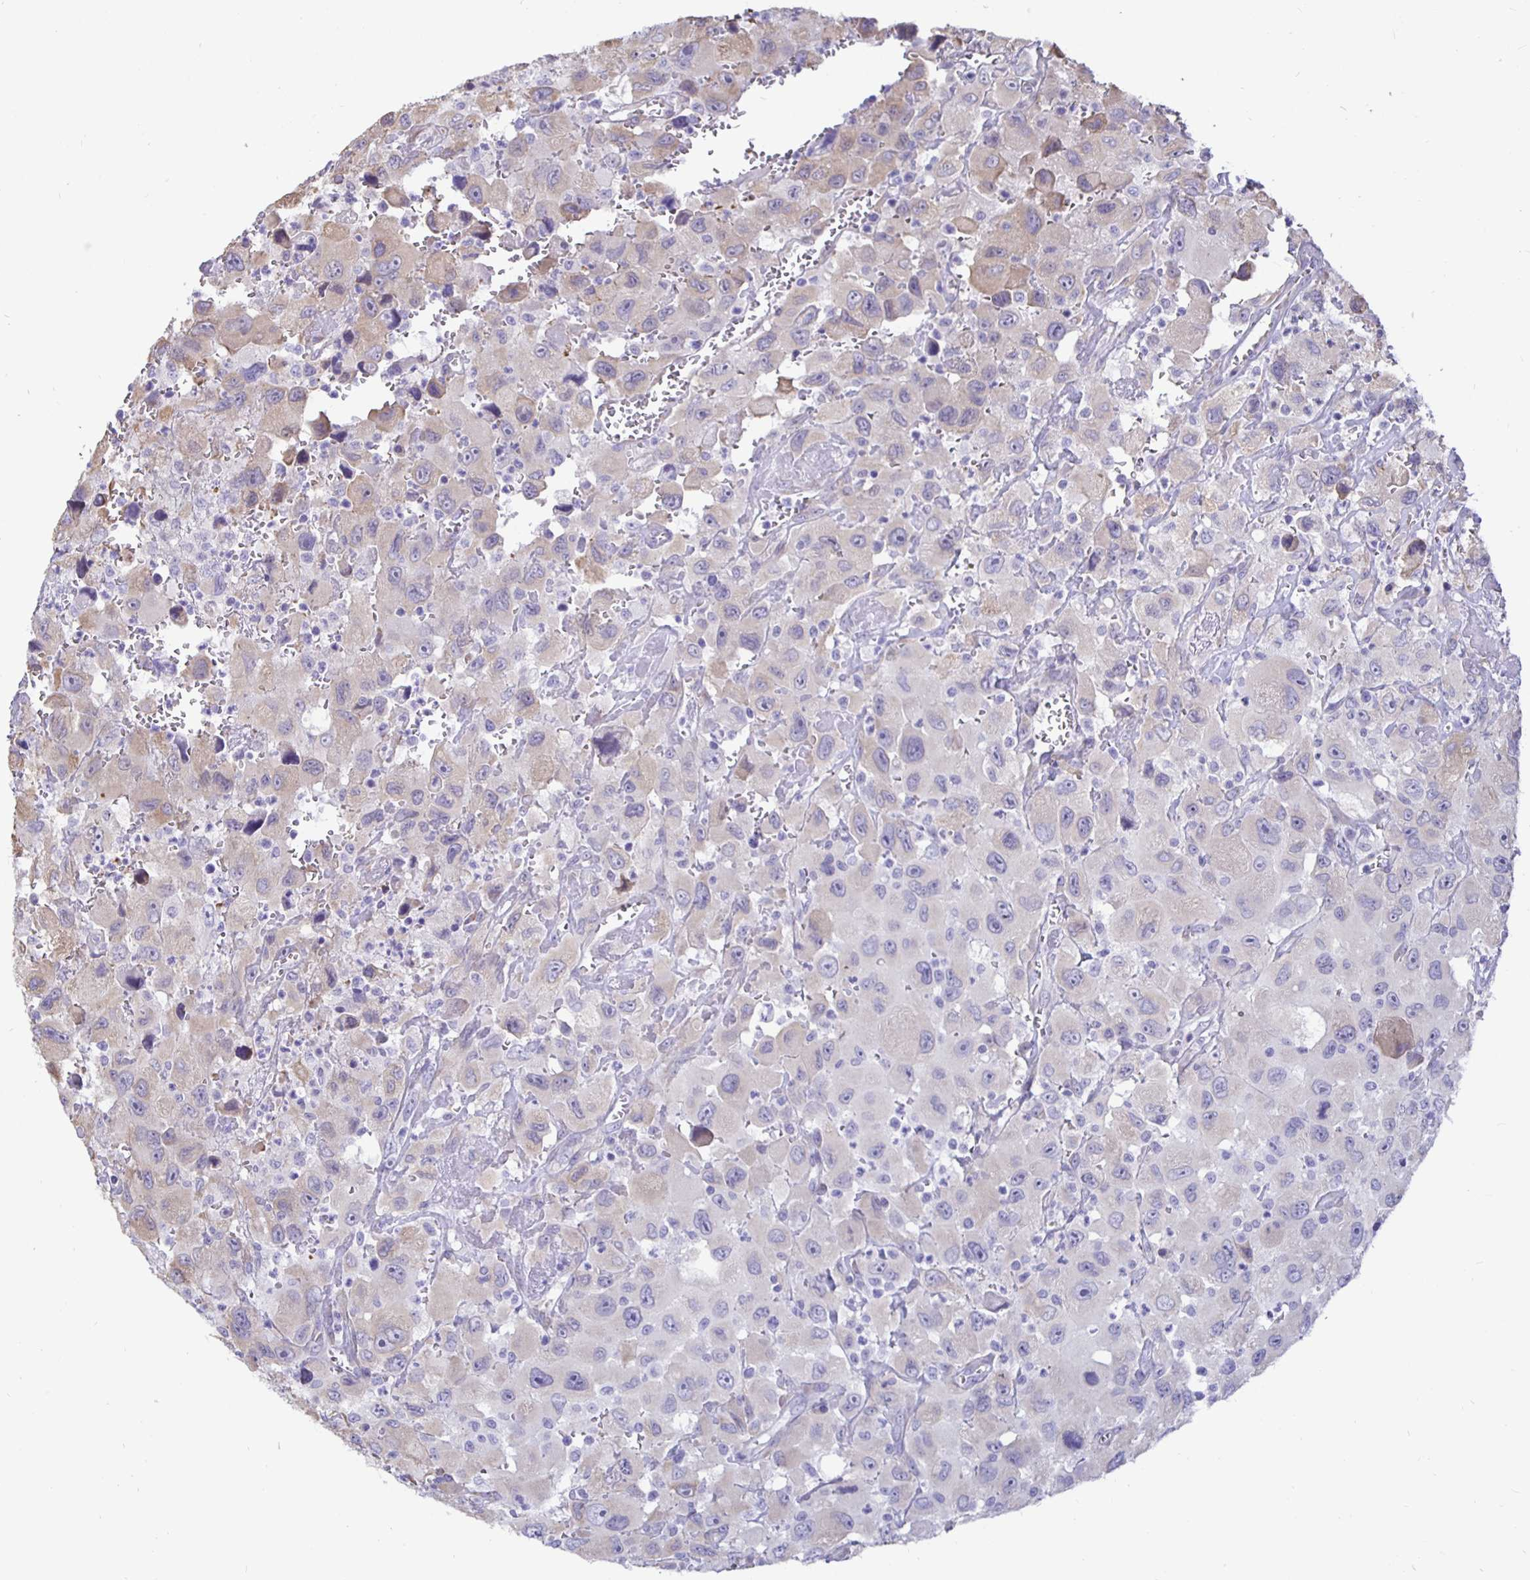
{"staining": {"intensity": "weak", "quantity": "<25%", "location": "cytoplasmic/membranous"}, "tissue": "head and neck cancer", "cell_type": "Tumor cells", "image_type": "cancer", "snomed": [{"axis": "morphology", "description": "Squamous cell carcinoma, NOS"}, {"axis": "morphology", "description": "Squamous cell carcinoma, metastatic, NOS"}, {"axis": "topography", "description": "Oral tissue"}, {"axis": "topography", "description": "Head-Neck"}], "caption": "Head and neck squamous cell carcinoma was stained to show a protein in brown. There is no significant positivity in tumor cells.", "gene": "DNAI2", "patient": {"sex": "female", "age": 85}}